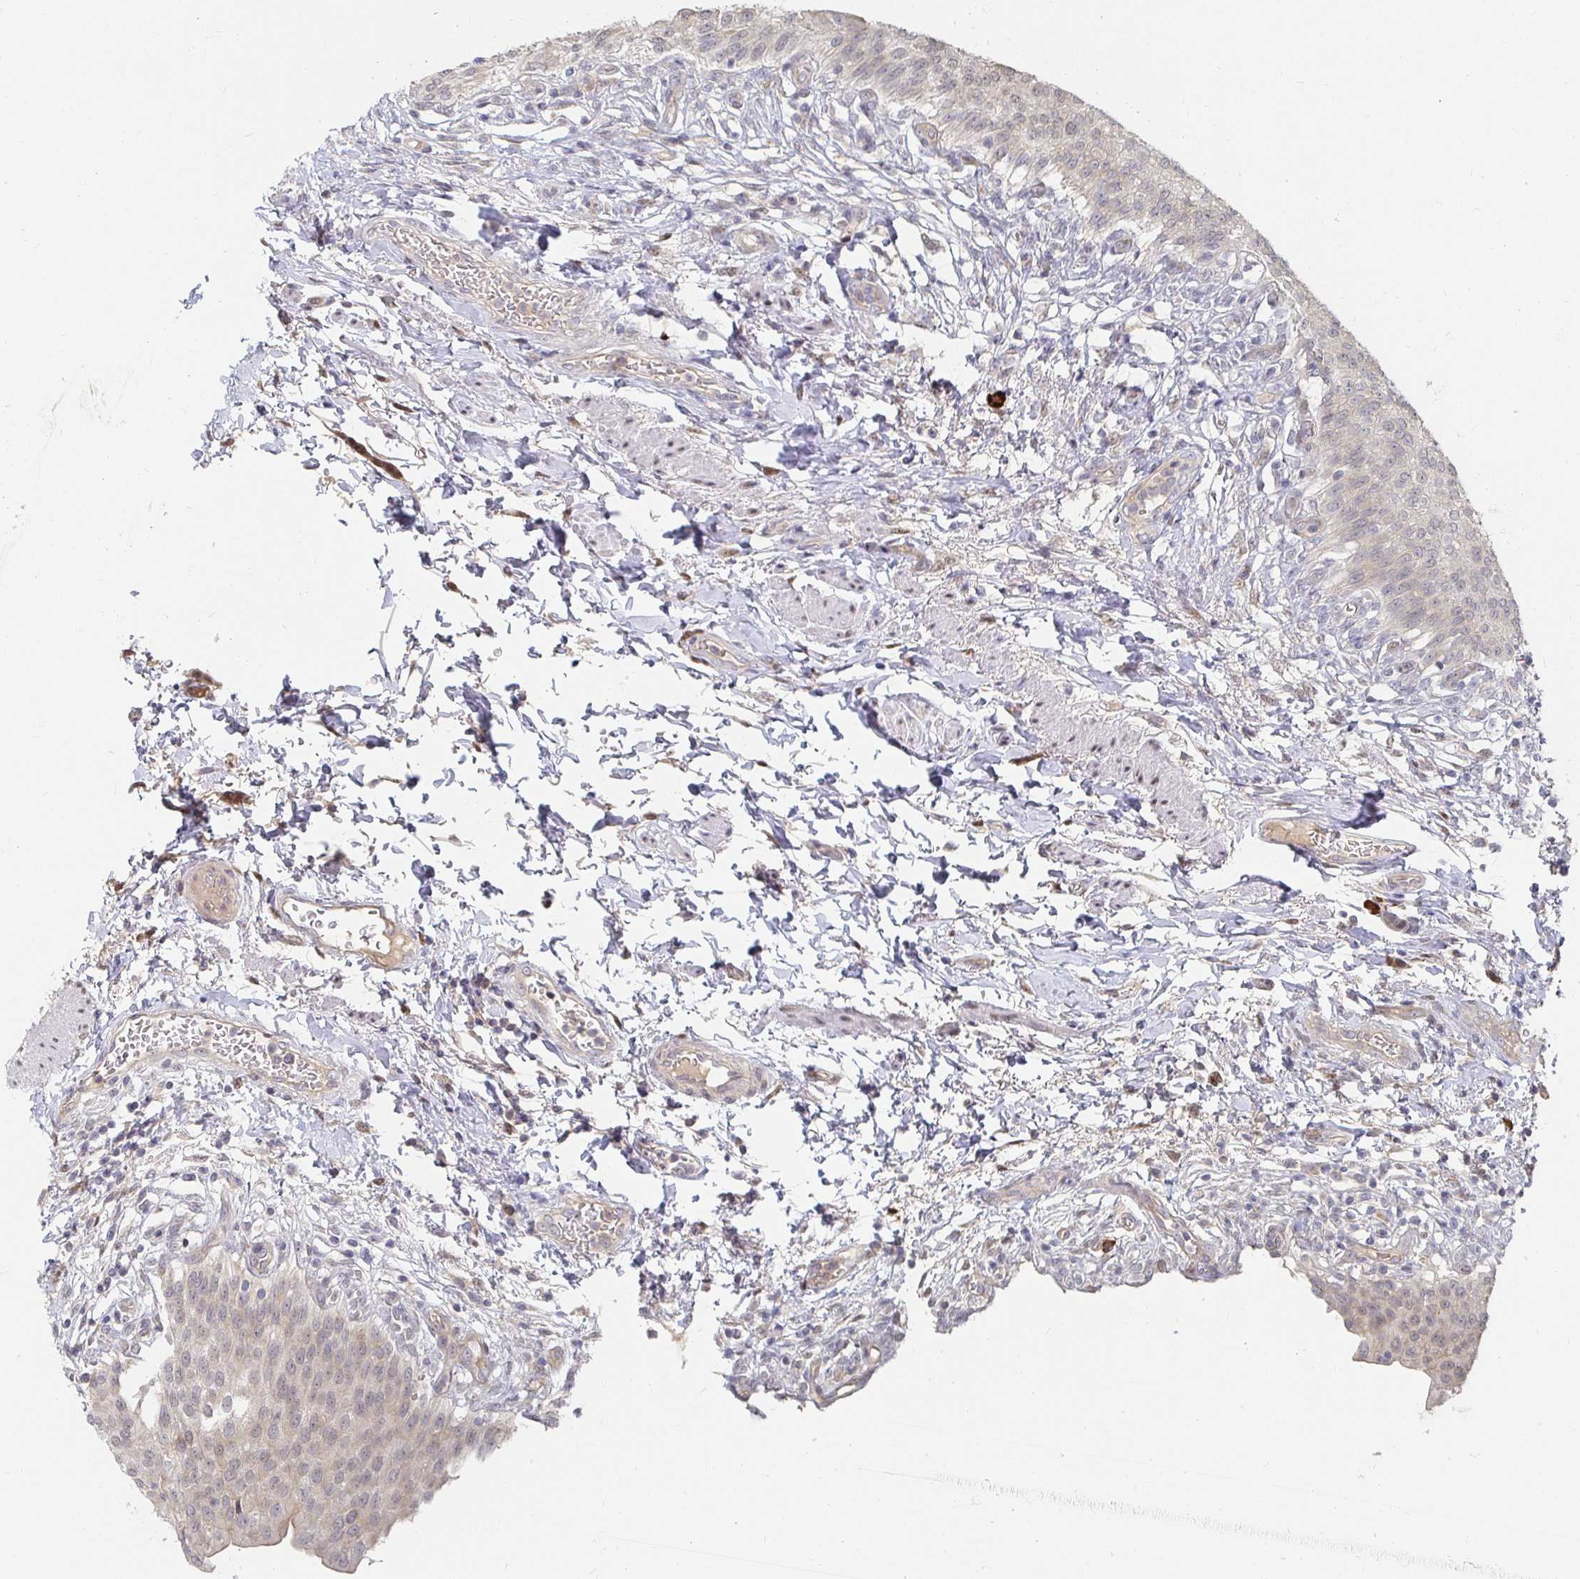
{"staining": {"intensity": "weak", "quantity": "25%-75%", "location": "cytoplasmic/membranous,nuclear"}, "tissue": "urinary bladder", "cell_type": "Urothelial cells", "image_type": "normal", "snomed": [{"axis": "morphology", "description": "Normal tissue, NOS"}, {"axis": "topography", "description": "Urinary bladder"}, {"axis": "topography", "description": "Peripheral nerve tissue"}], "caption": "About 25%-75% of urothelial cells in normal human urinary bladder show weak cytoplasmic/membranous,nuclear protein expression as visualized by brown immunohistochemical staining.", "gene": "MEIS1", "patient": {"sex": "female", "age": 60}}